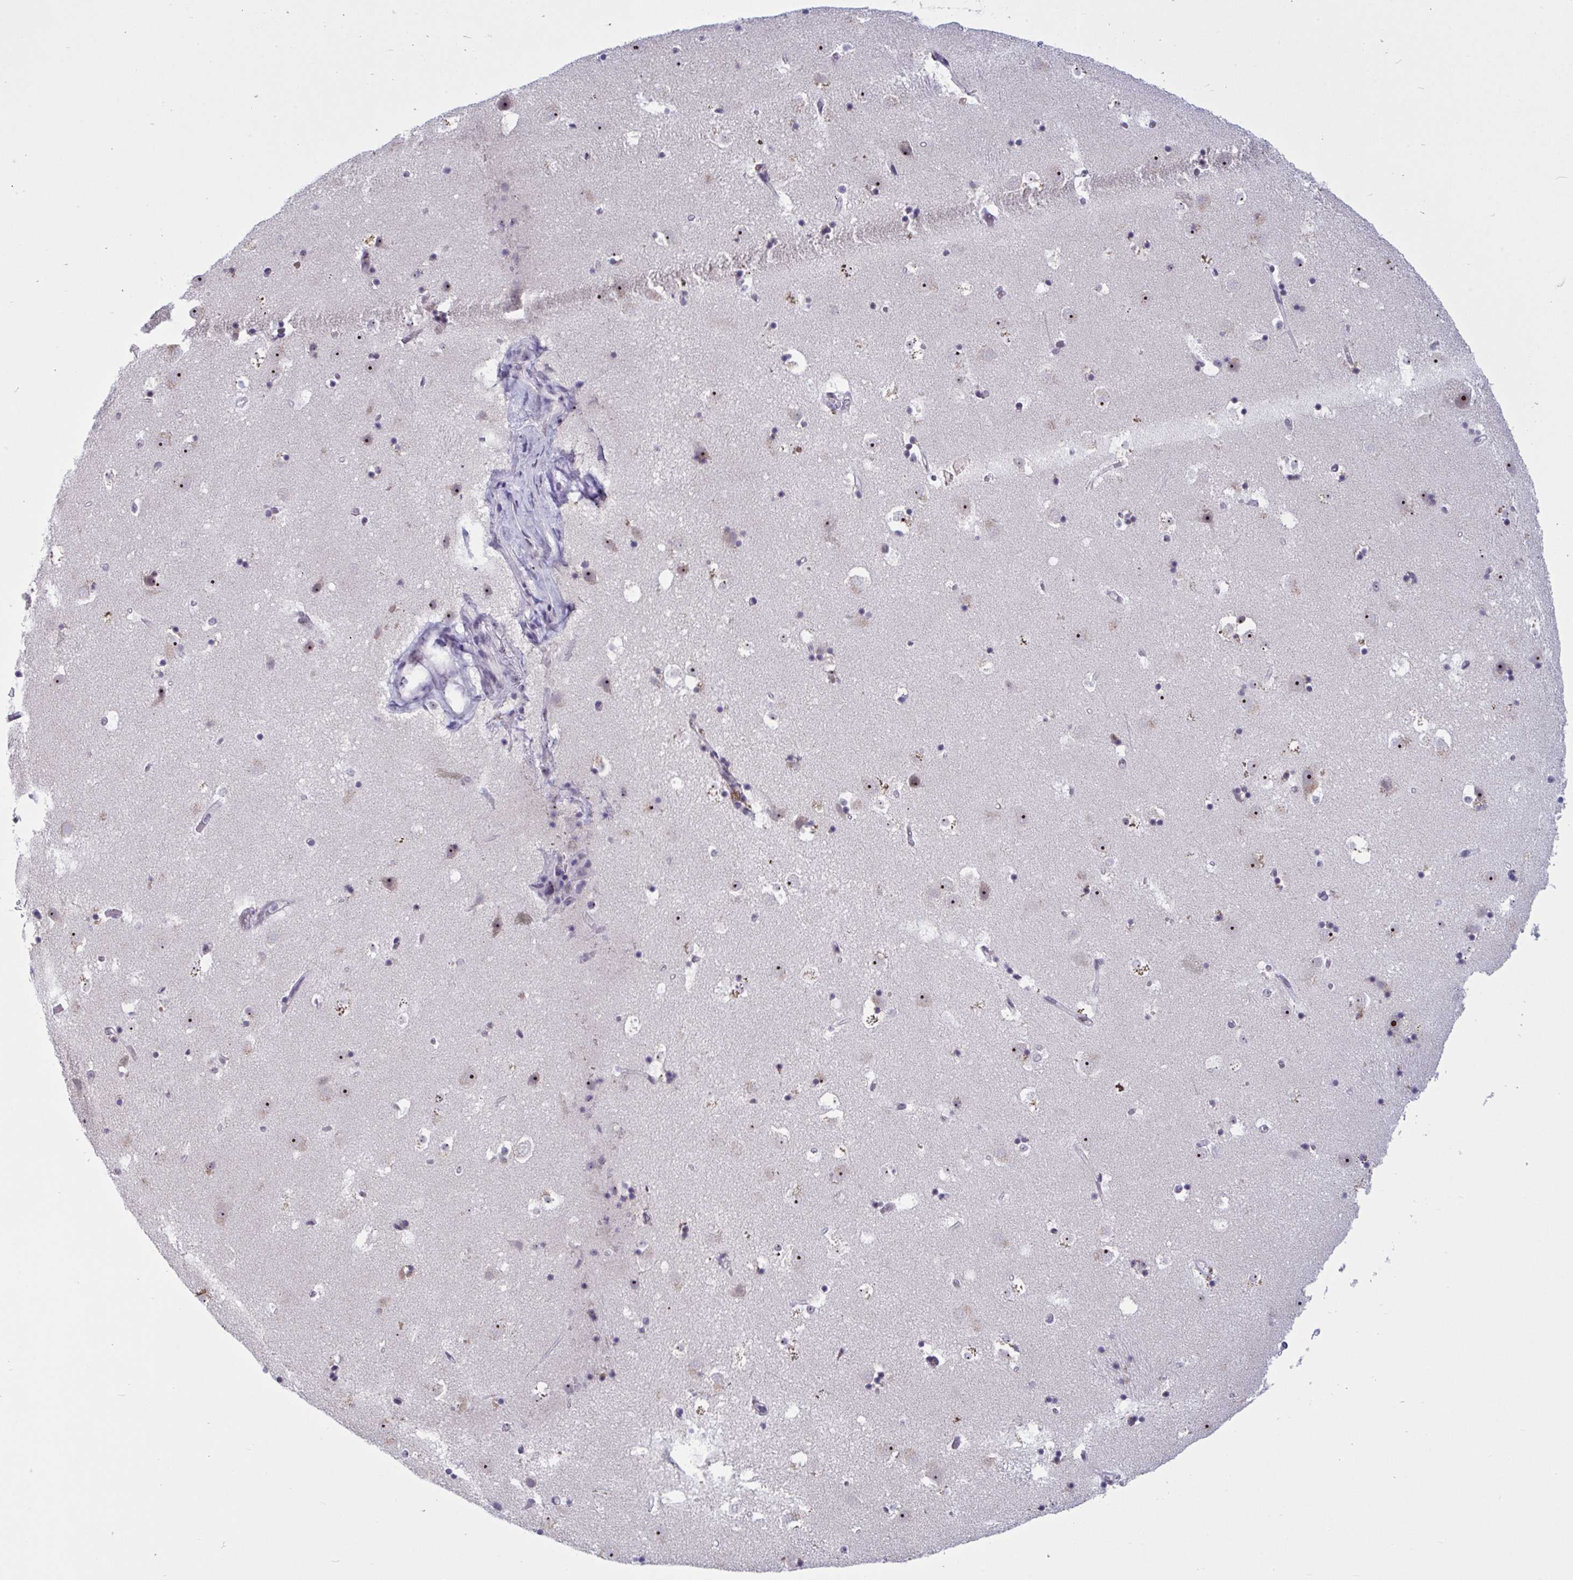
{"staining": {"intensity": "negative", "quantity": "none", "location": "none"}, "tissue": "caudate", "cell_type": "Glial cells", "image_type": "normal", "snomed": [{"axis": "morphology", "description": "Normal tissue, NOS"}, {"axis": "topography", "description": "Lateral ventricle wall"}], "caption": "Histopathology image shows no significant protein staining in glial cells of normal caudate. (DAB (3,3'-diaminobenzidine) IHC visualized using brightfield microscopy, high magnification).", "gene": "TGM6", "patient": {"sex": "male", "age": 58}}